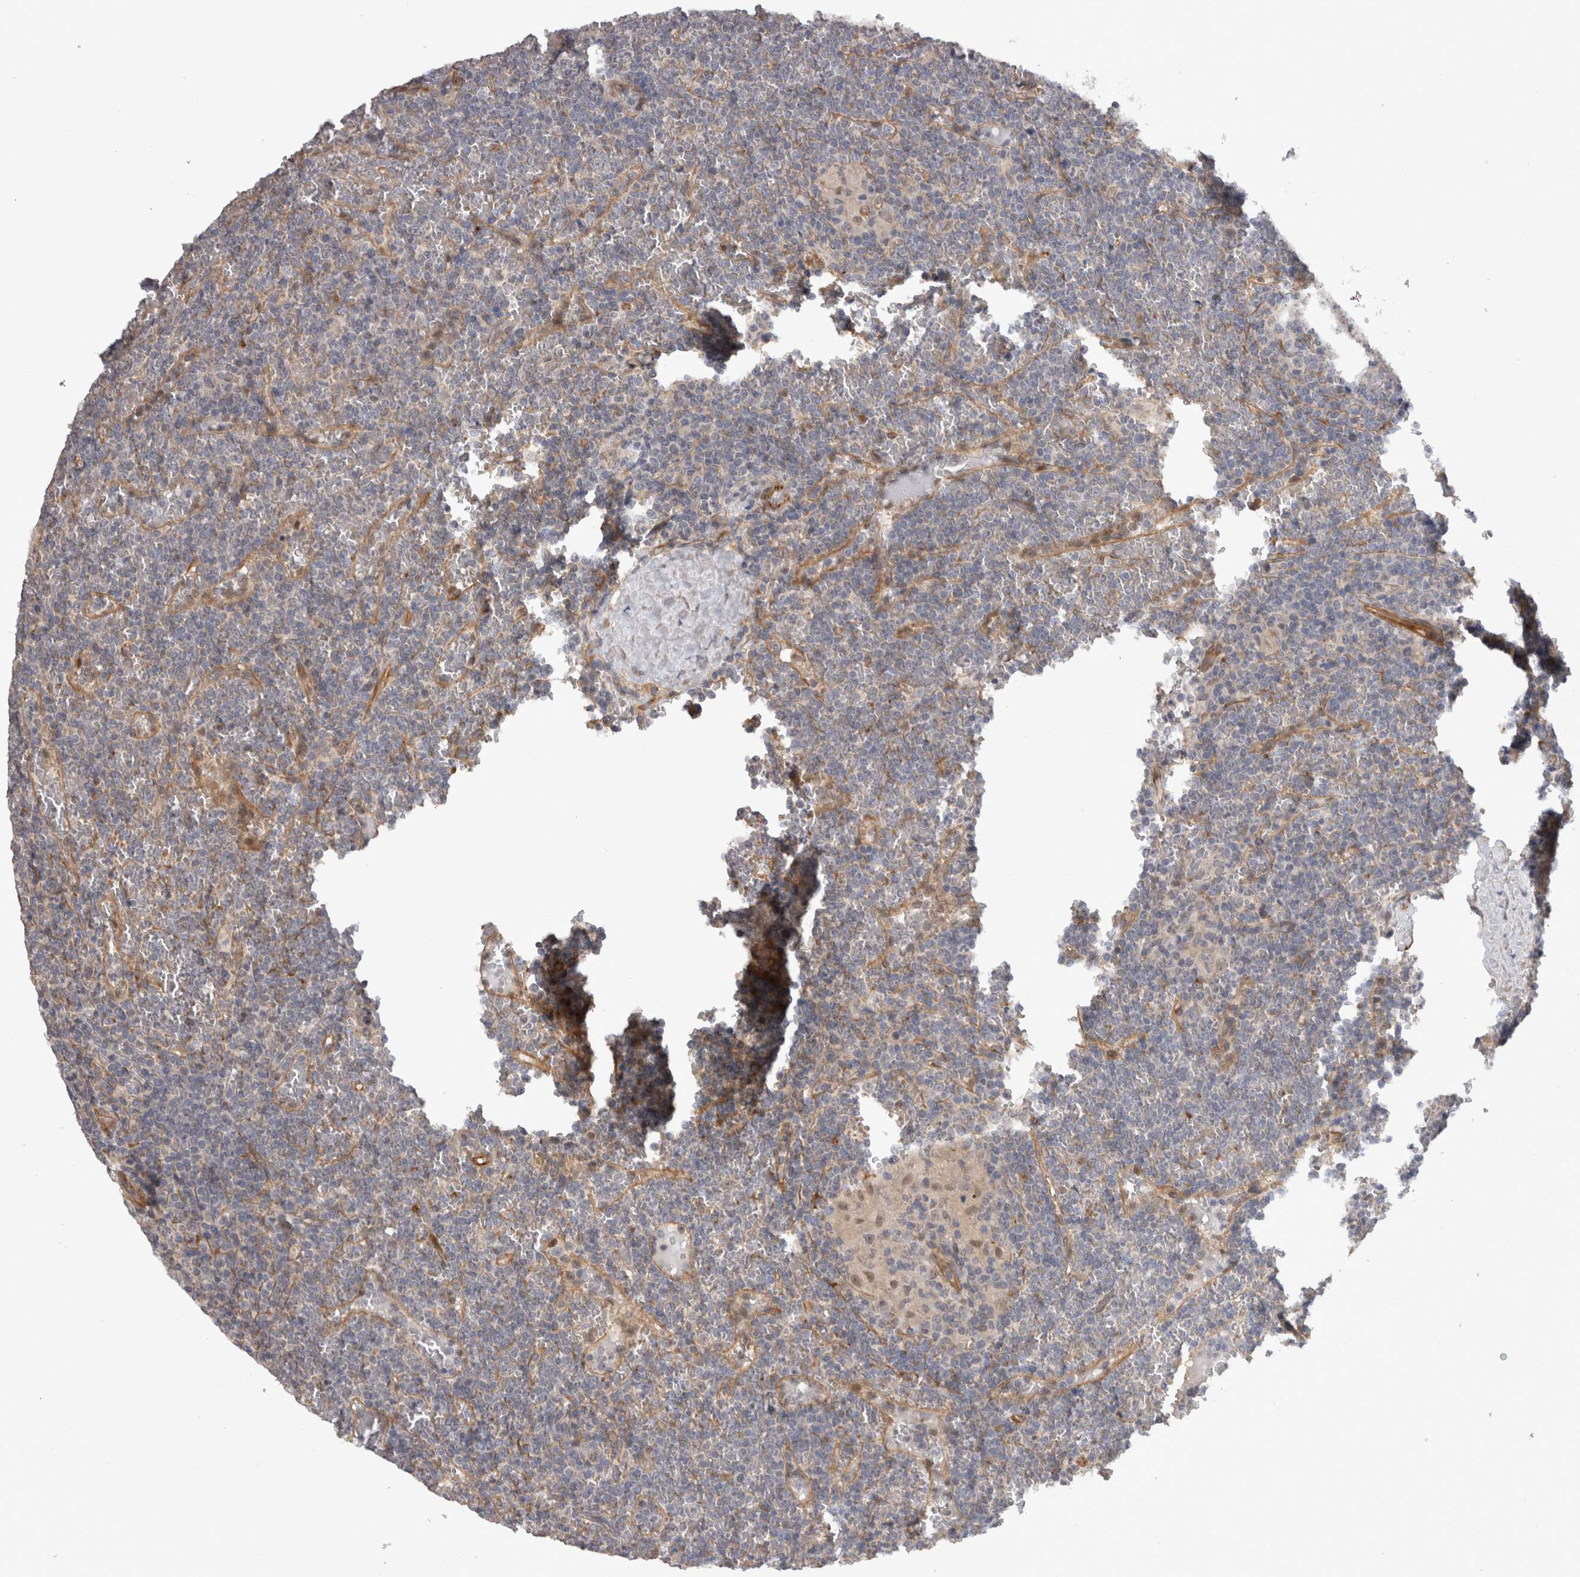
{"staining": {"intensity": "negative", "quantity": "none", "location": "none"}, "tissue": "lymphoma", "cell_type": "Tumor cells", "image_type": "cancer", "snomed": [{"axis": "morphology", "description": "Malignant lymphoma, non-Hodgkin's type, Low grade"}, {"axis": "topography", "description": "Spleen"}], "caption": "Immunohistochemistry image of human low-grade malignant lymphoma, non-Hodgkin's type stained for a protein (brown), which displays no positivity in tumor cells. (Brightfield microscopy of DAB (3,3'-diaminobenzidine) immunohistochemistry (IHC) at high magnification).", "gene": "RMDN1", "patient": {"sex": "female", "age": 19}}